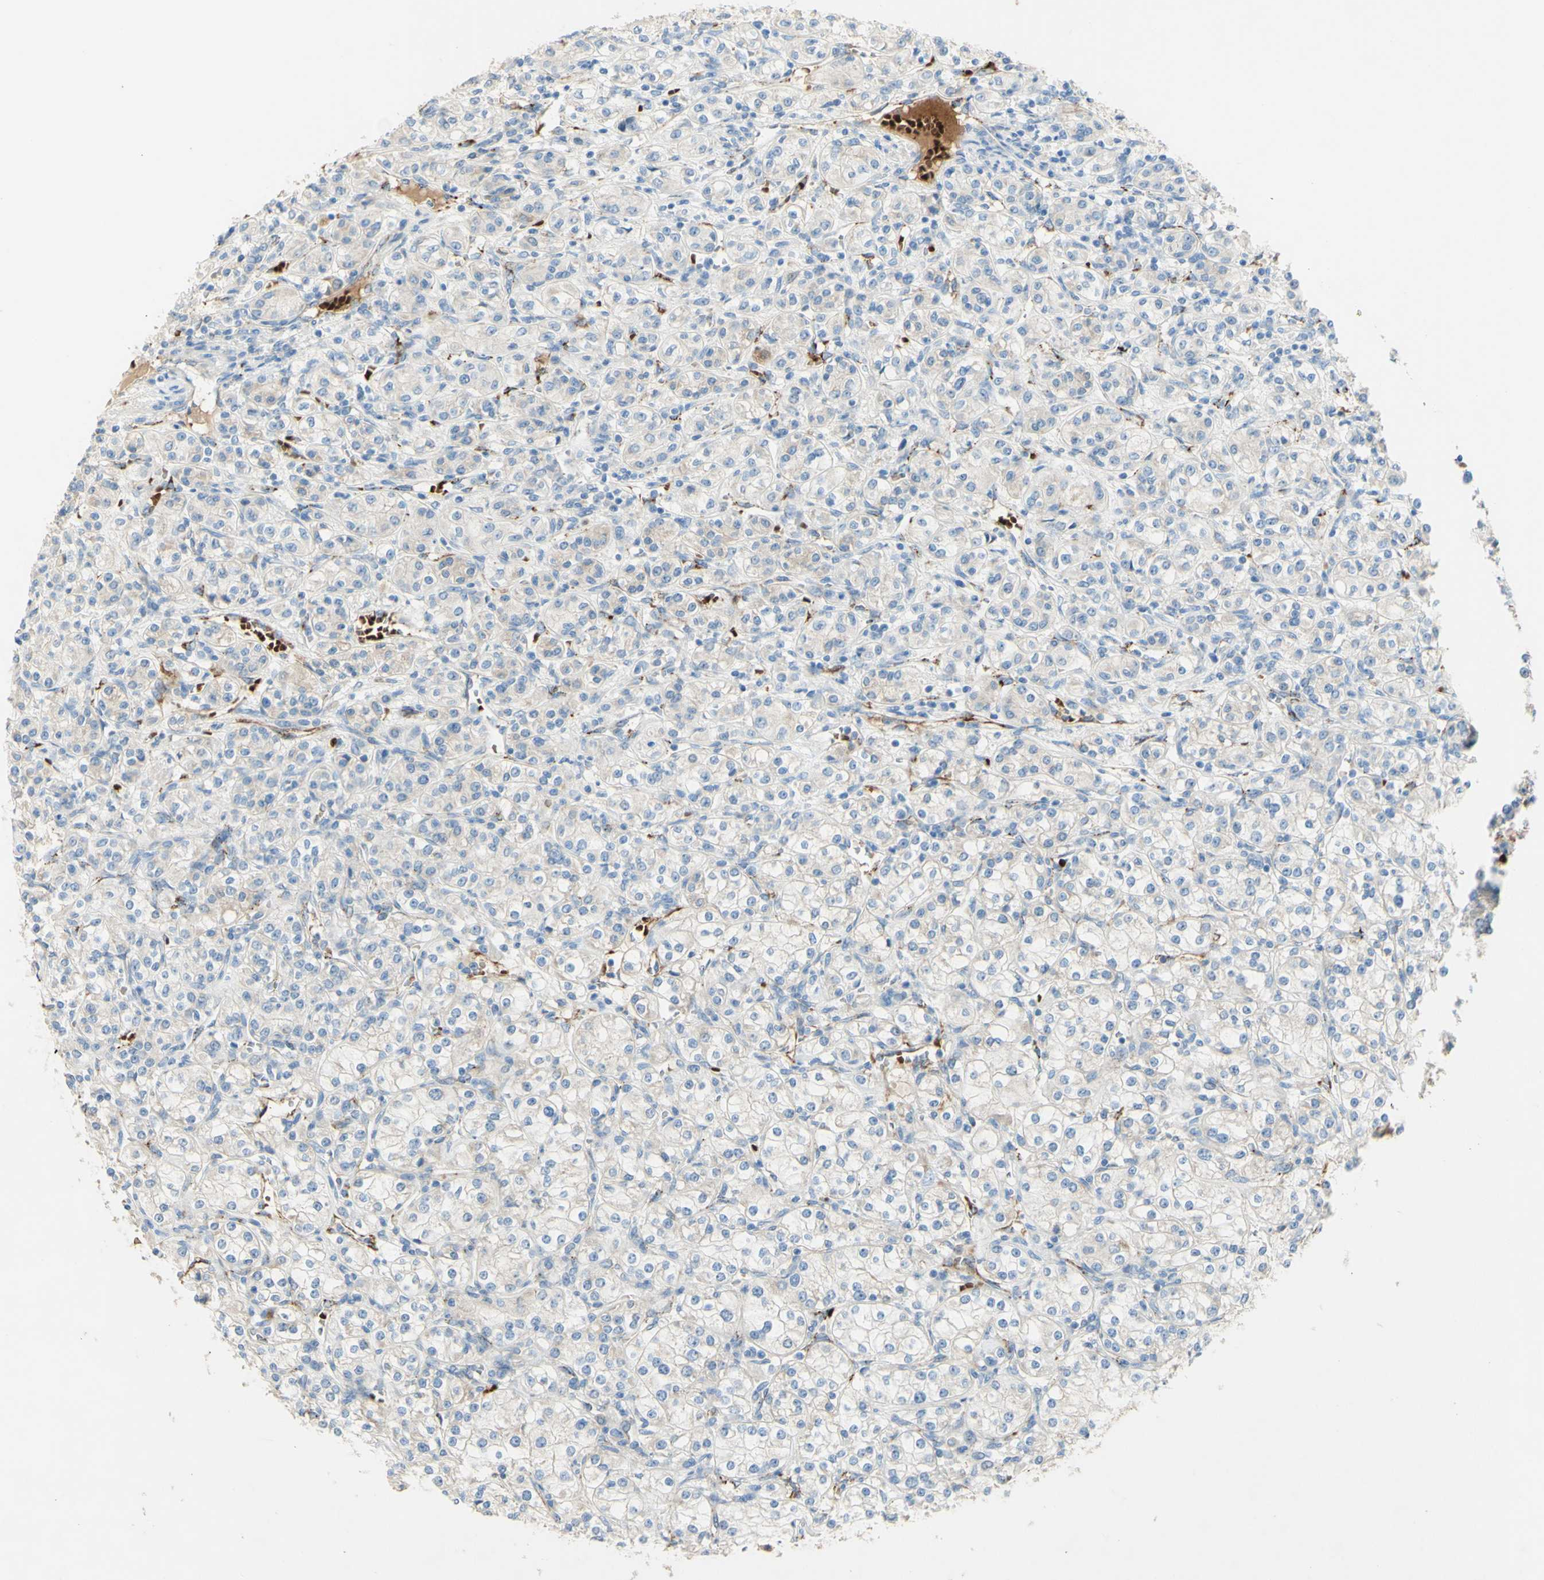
{"staining": {"intensity": "negative", "quantity": "none", "location": "none"}, "tissue": "renal cancer", "cell_type": "Tumor cells", "image_type": "cancer", "snomed": [{"axis": "morphology", "description": "Adenocarcinoma, NOS"}, {"axis": "topography", "description": "Kidney"}], "caption": "Immunohistochemical staining of renal cancer demonstrates no significant positivity in tumor cells.", "gene": "GAN", "patient": {"sex": "male", "age": 77}}